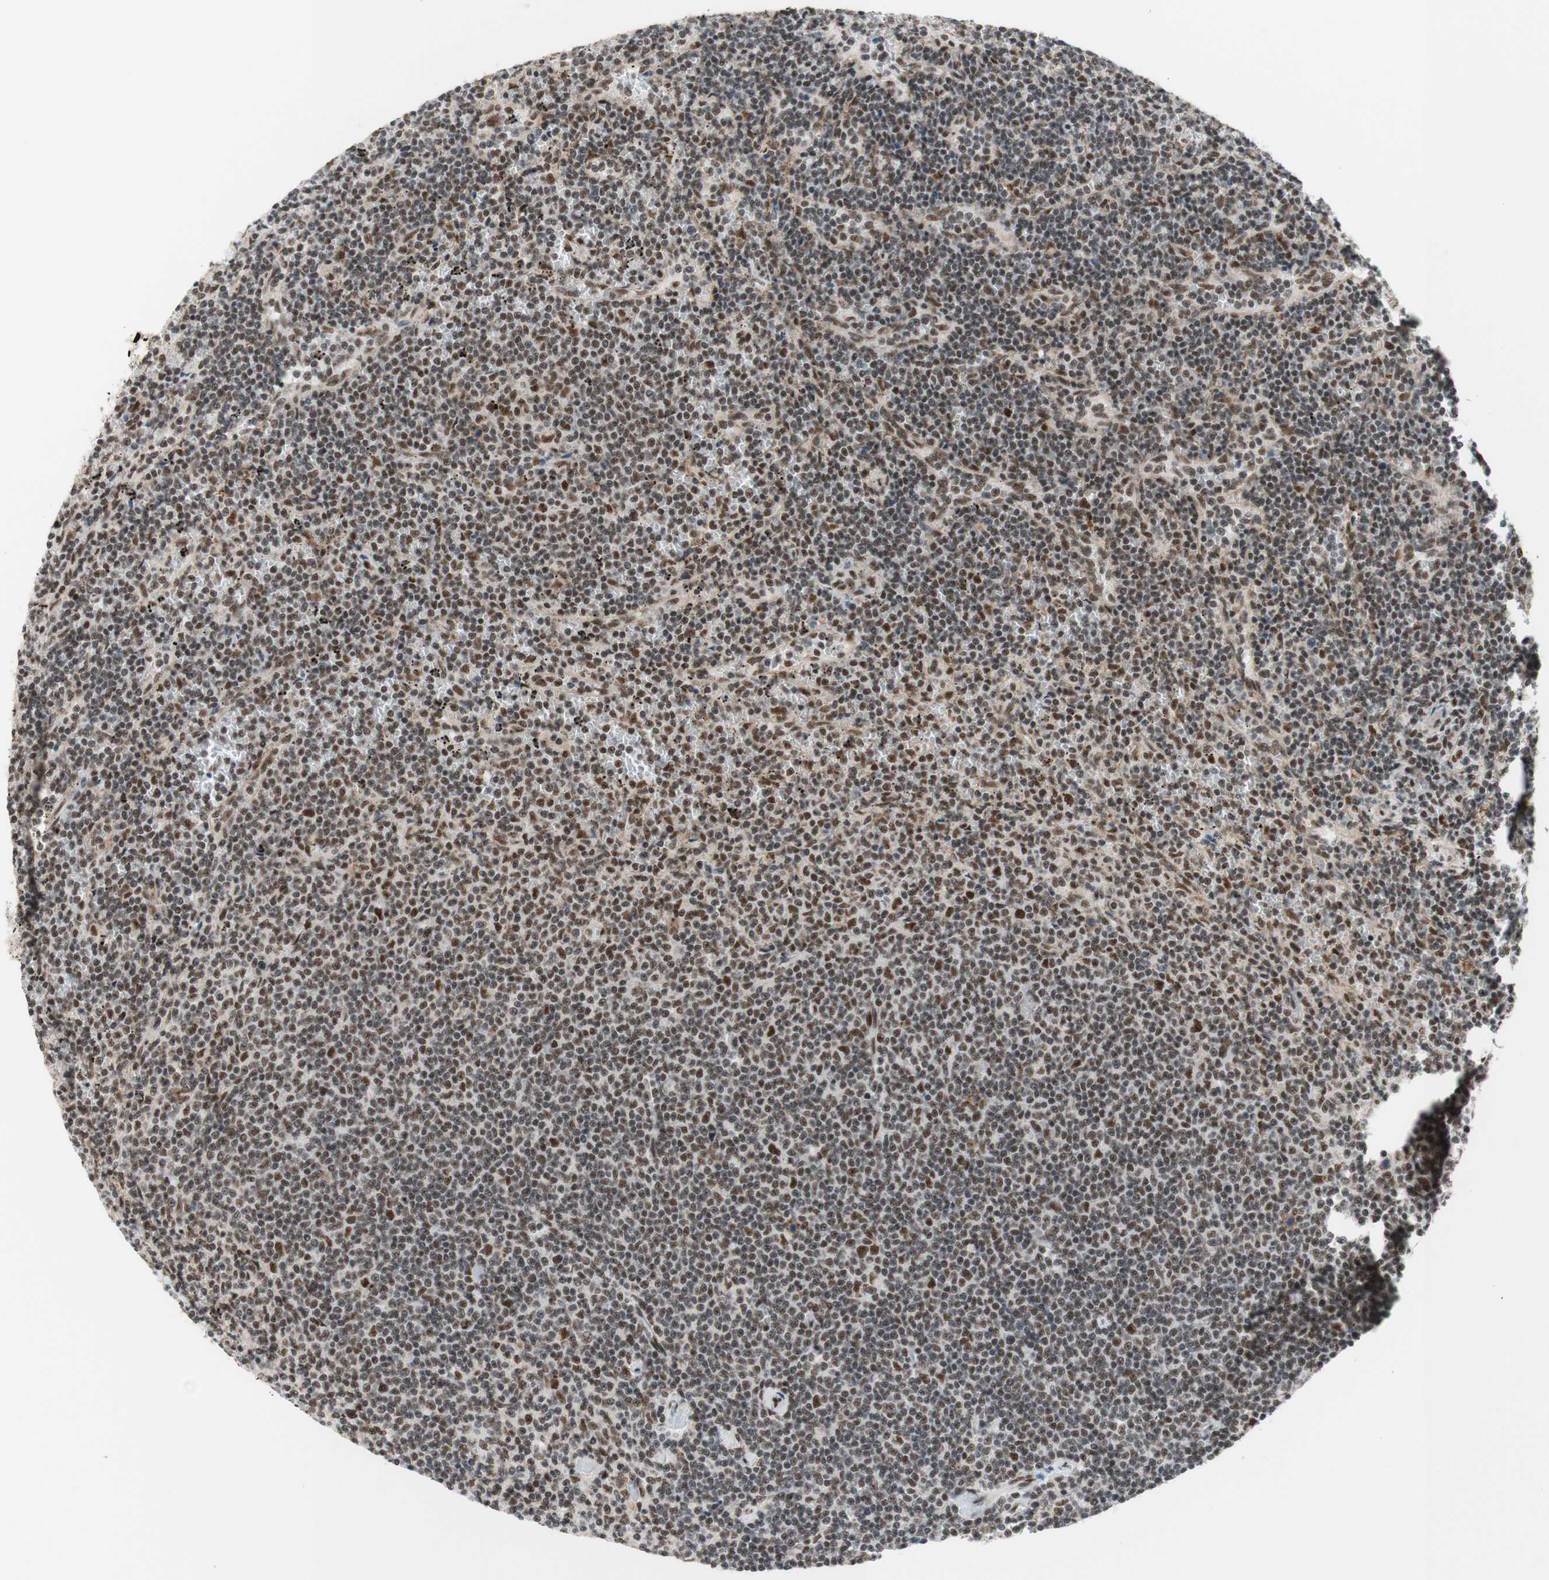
{"staining": {"intensity": "moderate", "quantity": "25%-75%", "location": "nuclear"}, "tissue": "lymphoma", "cell_type": "Tumor cells", "image_type": "cancer", "snomed": [{"axis": "morphology", "description": "Malignant lymphoma, non-Hodgkin's type, Low grade"}, {"axis": "topography", "description": "Spleen"}], "caption": "This micrograph reveals immunohistochemistry (IHC) staining of human malignant lymphoma, non-Hodgkin's type (low-grade), with medium moderate nuclear staining in about 25%-75% of tumor cells.", "gene": "PRPF19", "patient": {"sex": "female", "age": 50}}